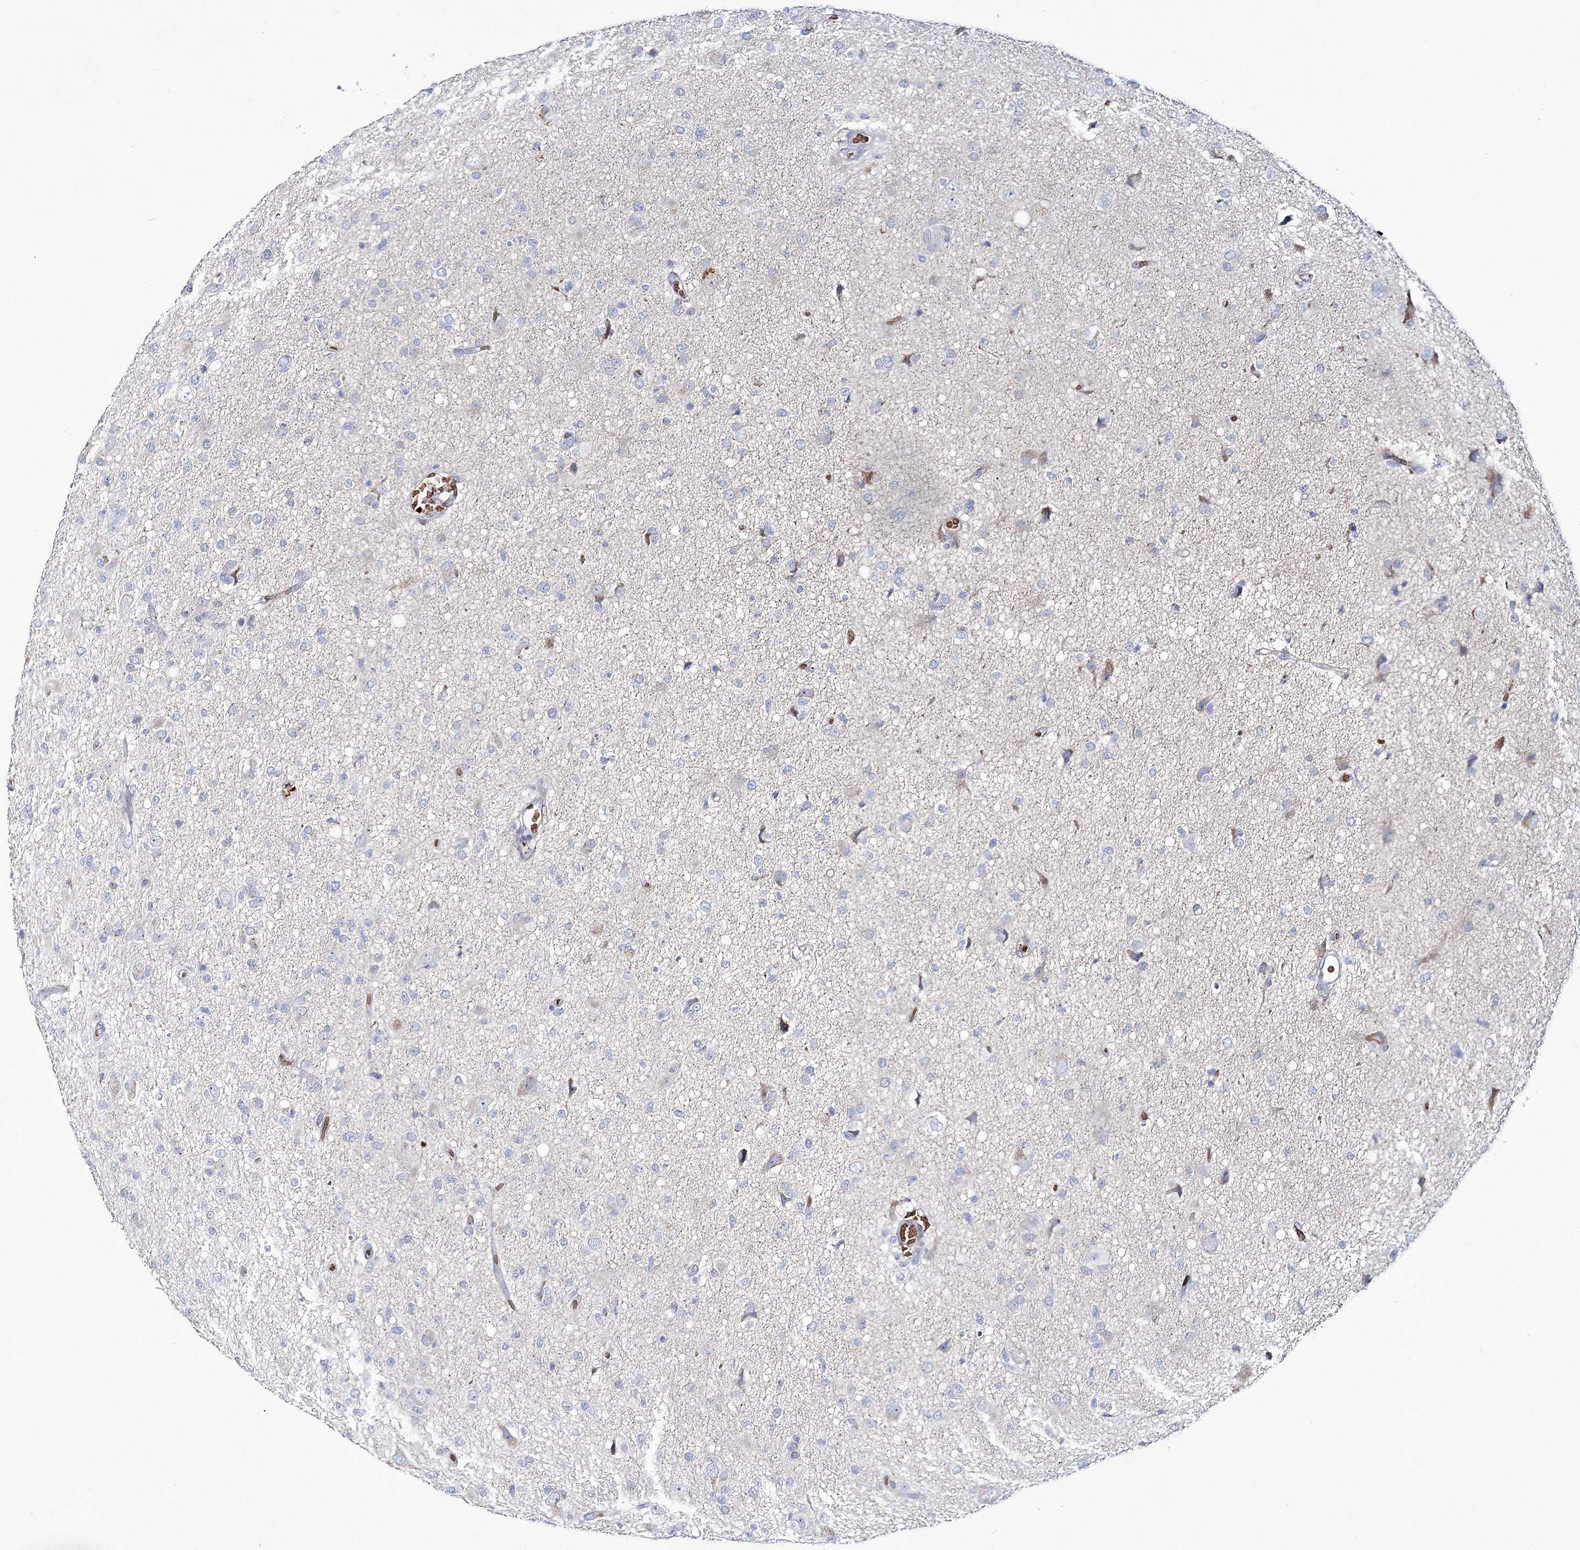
{"staining": {"intensity": "negative", "quantity": "none", "location": "none"}, "tissue": "glioma", "cell_type": "Tumor cells", "image_type": "cancer", "snomed": [{"axis": "morphology", "description": "Glioma, malignant, High grade"}, {"axis": "topography", "description": "Brain"}], "caption": "Tumor cells show no significant protein expression in glioma. (DAB (3,3'-diaminobenzidine) immunohistochemistry (IHC) with hematoxylin counter stain).", "gene": "GBF1", "patient": {"sex": "female", "age": 57}}